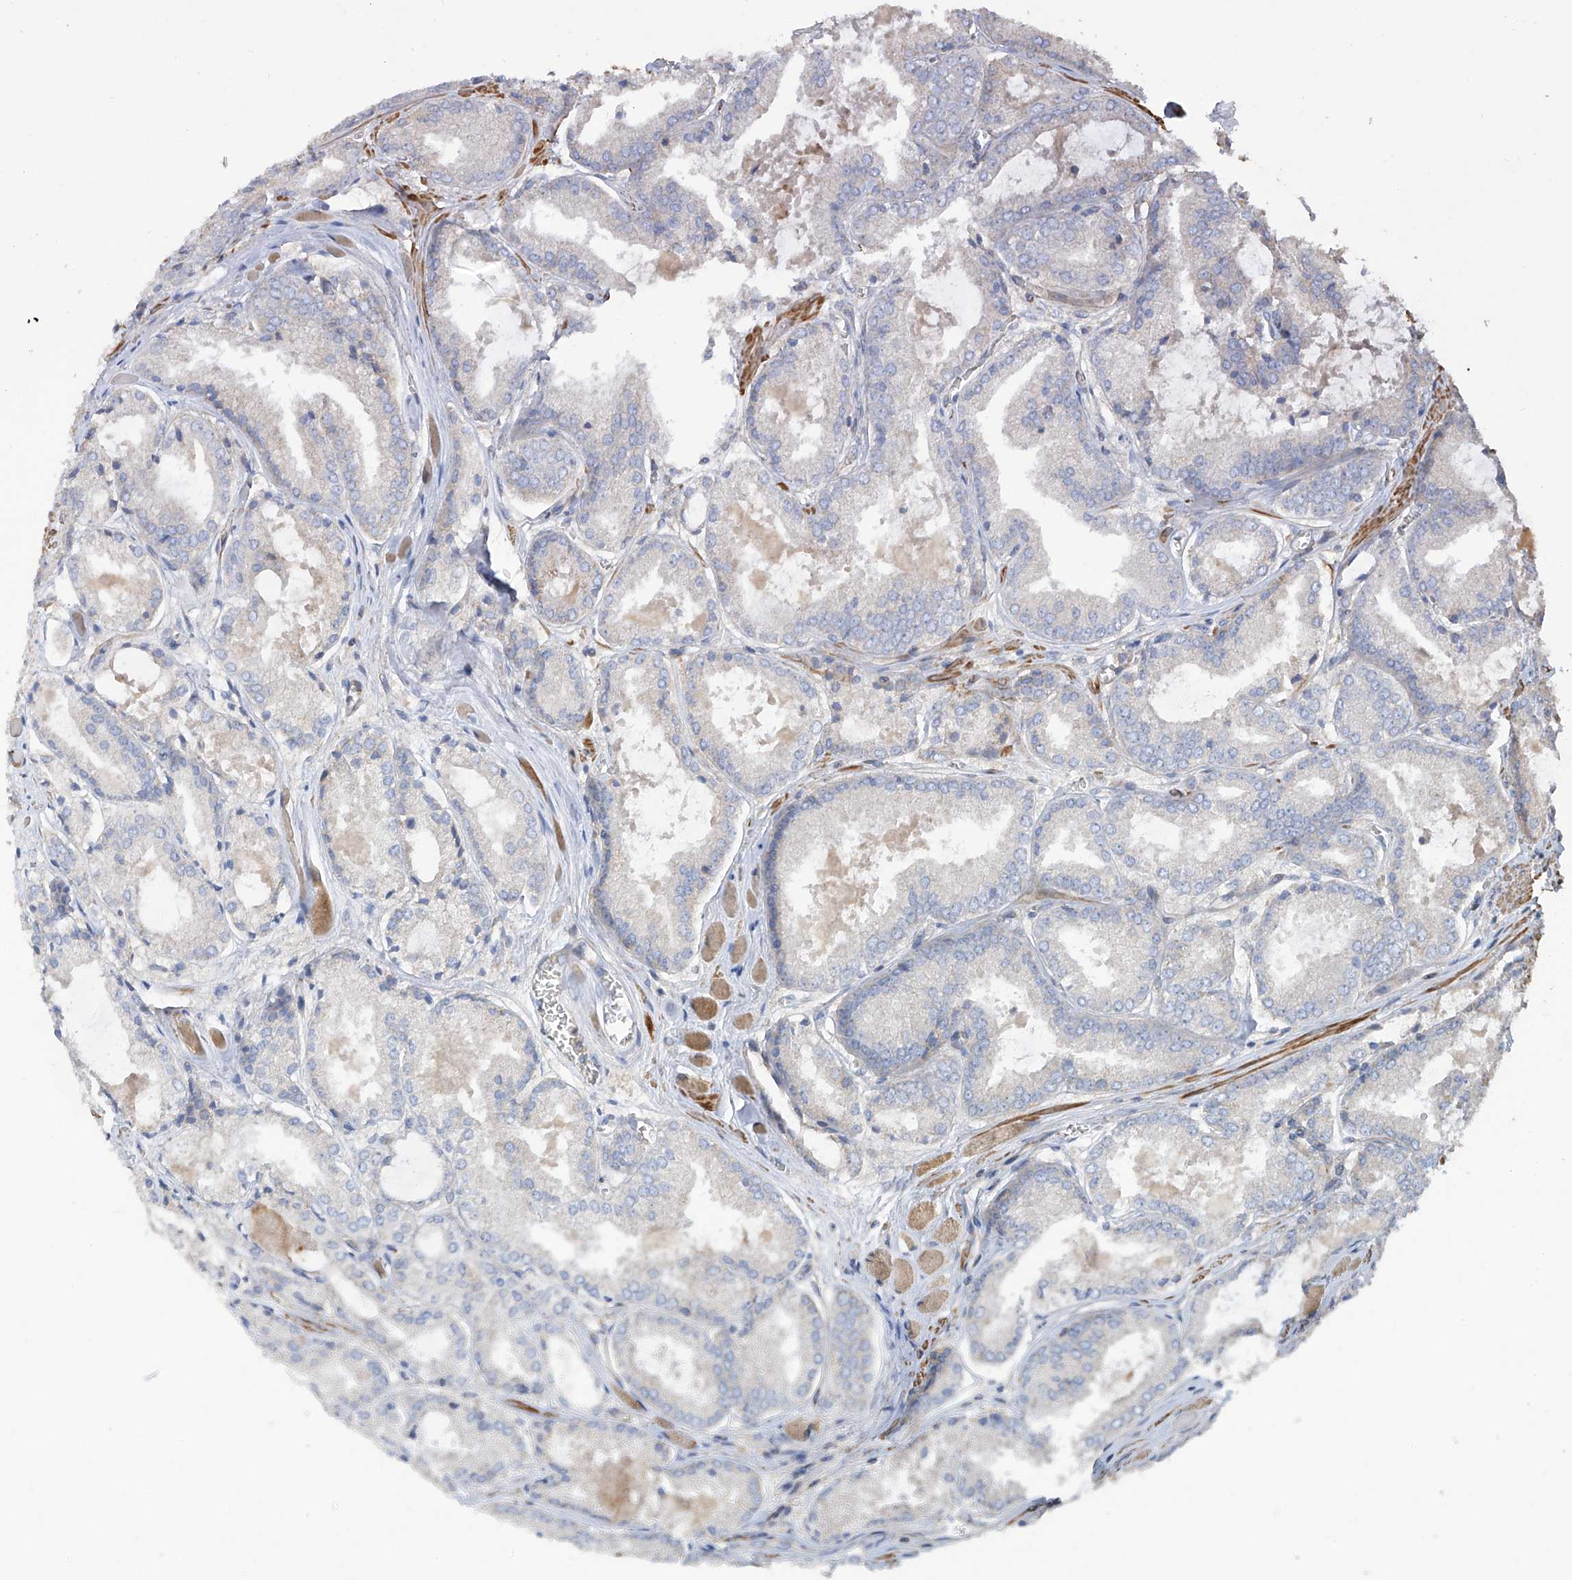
{"staining": {"intensity": "negative", "quantity": "none", "location": "none"}, "tissue": "prostate cancer", "cell_type": "Tumor cells", "image_type": "cancer", "snomed": [{"axis": "morphology", "description": "Adenocarcinoma, Low grade"}, {"axis": "topography", "description": "Prostate"}], "caption": "This is an IHC image of human prostate adenocarcinoma (low-grade). There is no positivity in tumor cells.", "gene": "SLC43A3", "patient": {"sex": "male", "age": 67}}